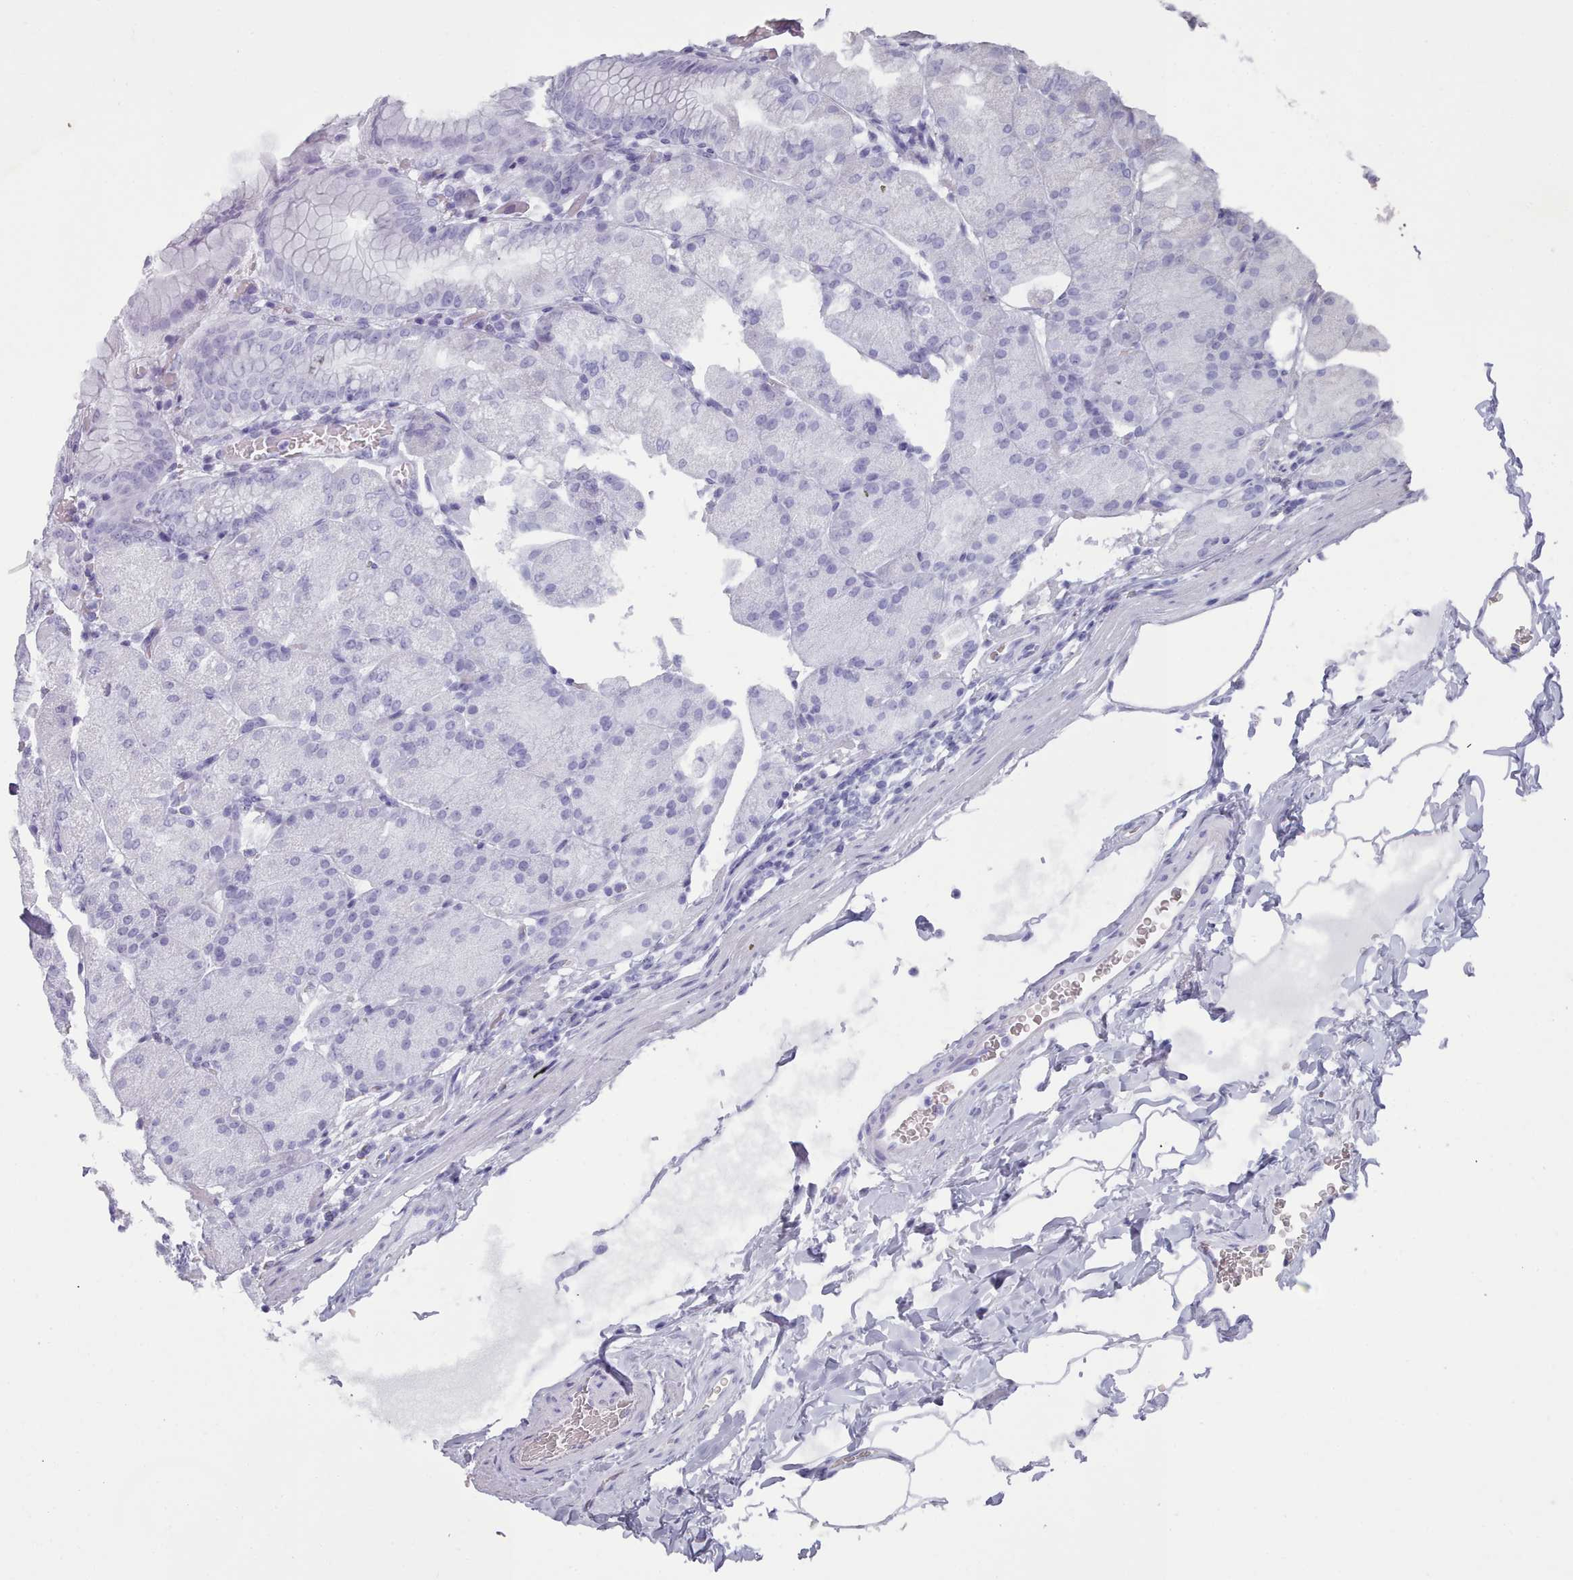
{"staining": {"intensity": "negative", "quantity": "none", "location": "none"}, "tissue": "stomach", "cell_type": "Glandular cells", "image_type": "normal", "snomed": [{"axis": "morphology", "description": "Normal tissue, NOS"}, {"axis": "topography", "description": "Stomach, upper"}, {"axis": "topography", "description": "Stomach, lower"}], "caption": "Immunohistochemistry (IHC) histopathology image of normal stomach: human stomach stained with DAB demonstrates no significant protein staining in glandular cells.", "gene": "AIF1", "patient": {"sex": "male", "age": 62}}